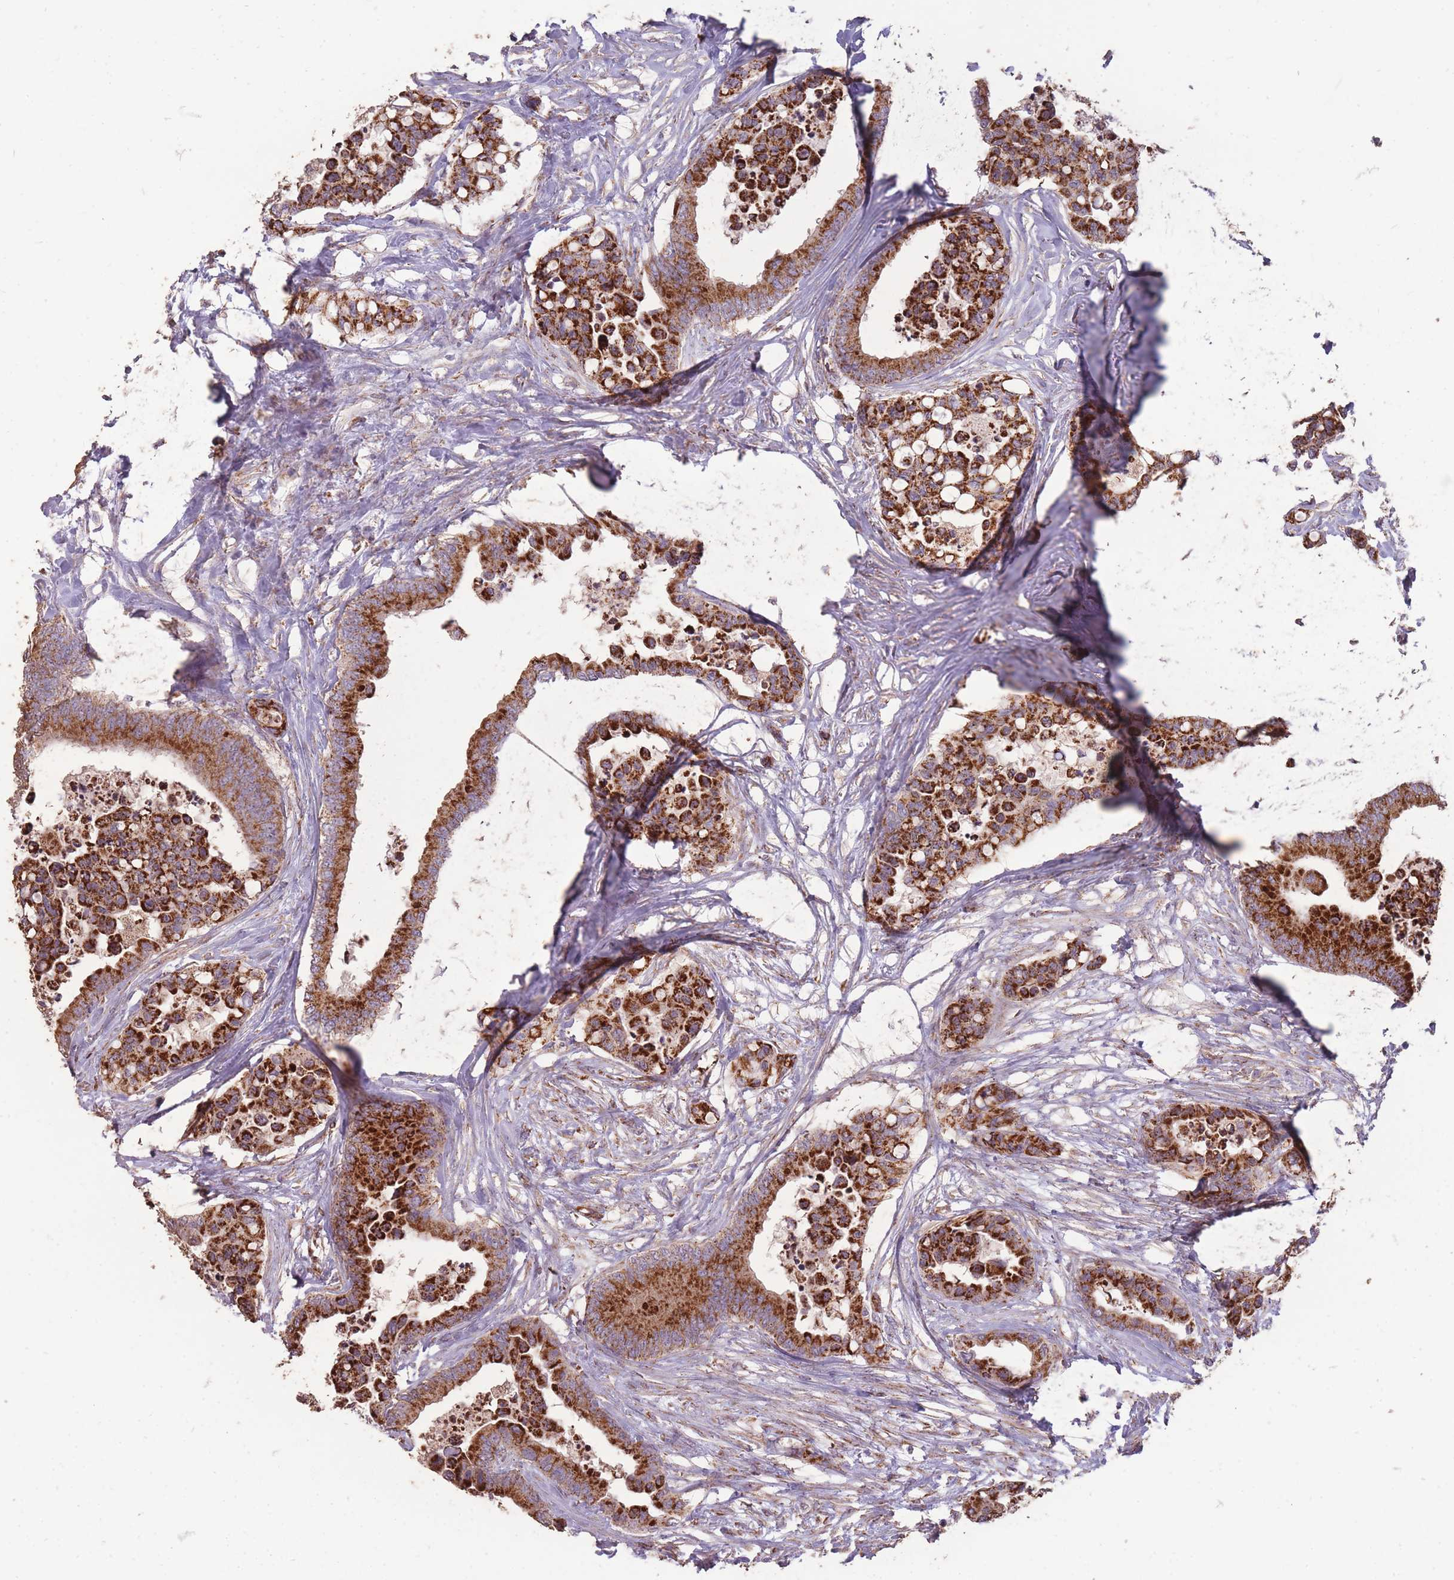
{"staining": {"intensity": "strong", "quantity": ">75%", "location": "cytoplasmic/membranous"}, "tissue": "colorectal cancer", "cell_type": "Tumor cells", "image_type": "cancer", "snomed": [{"axis": "morphology", "description": "Adenocarcinoma, NOS"}, {"axis": "topography", "description": "Colon"}], "caption": "Colorectal adenocarcinoma stained with DAB (3,3'-diaminobenzidine) immunohistochemistry displays high levels of strong cytoplasmic/membranous positivity in about >75% of tumor cells.", "gene": "CNOT8", "patient": {"sex": "male", "age": 82}}